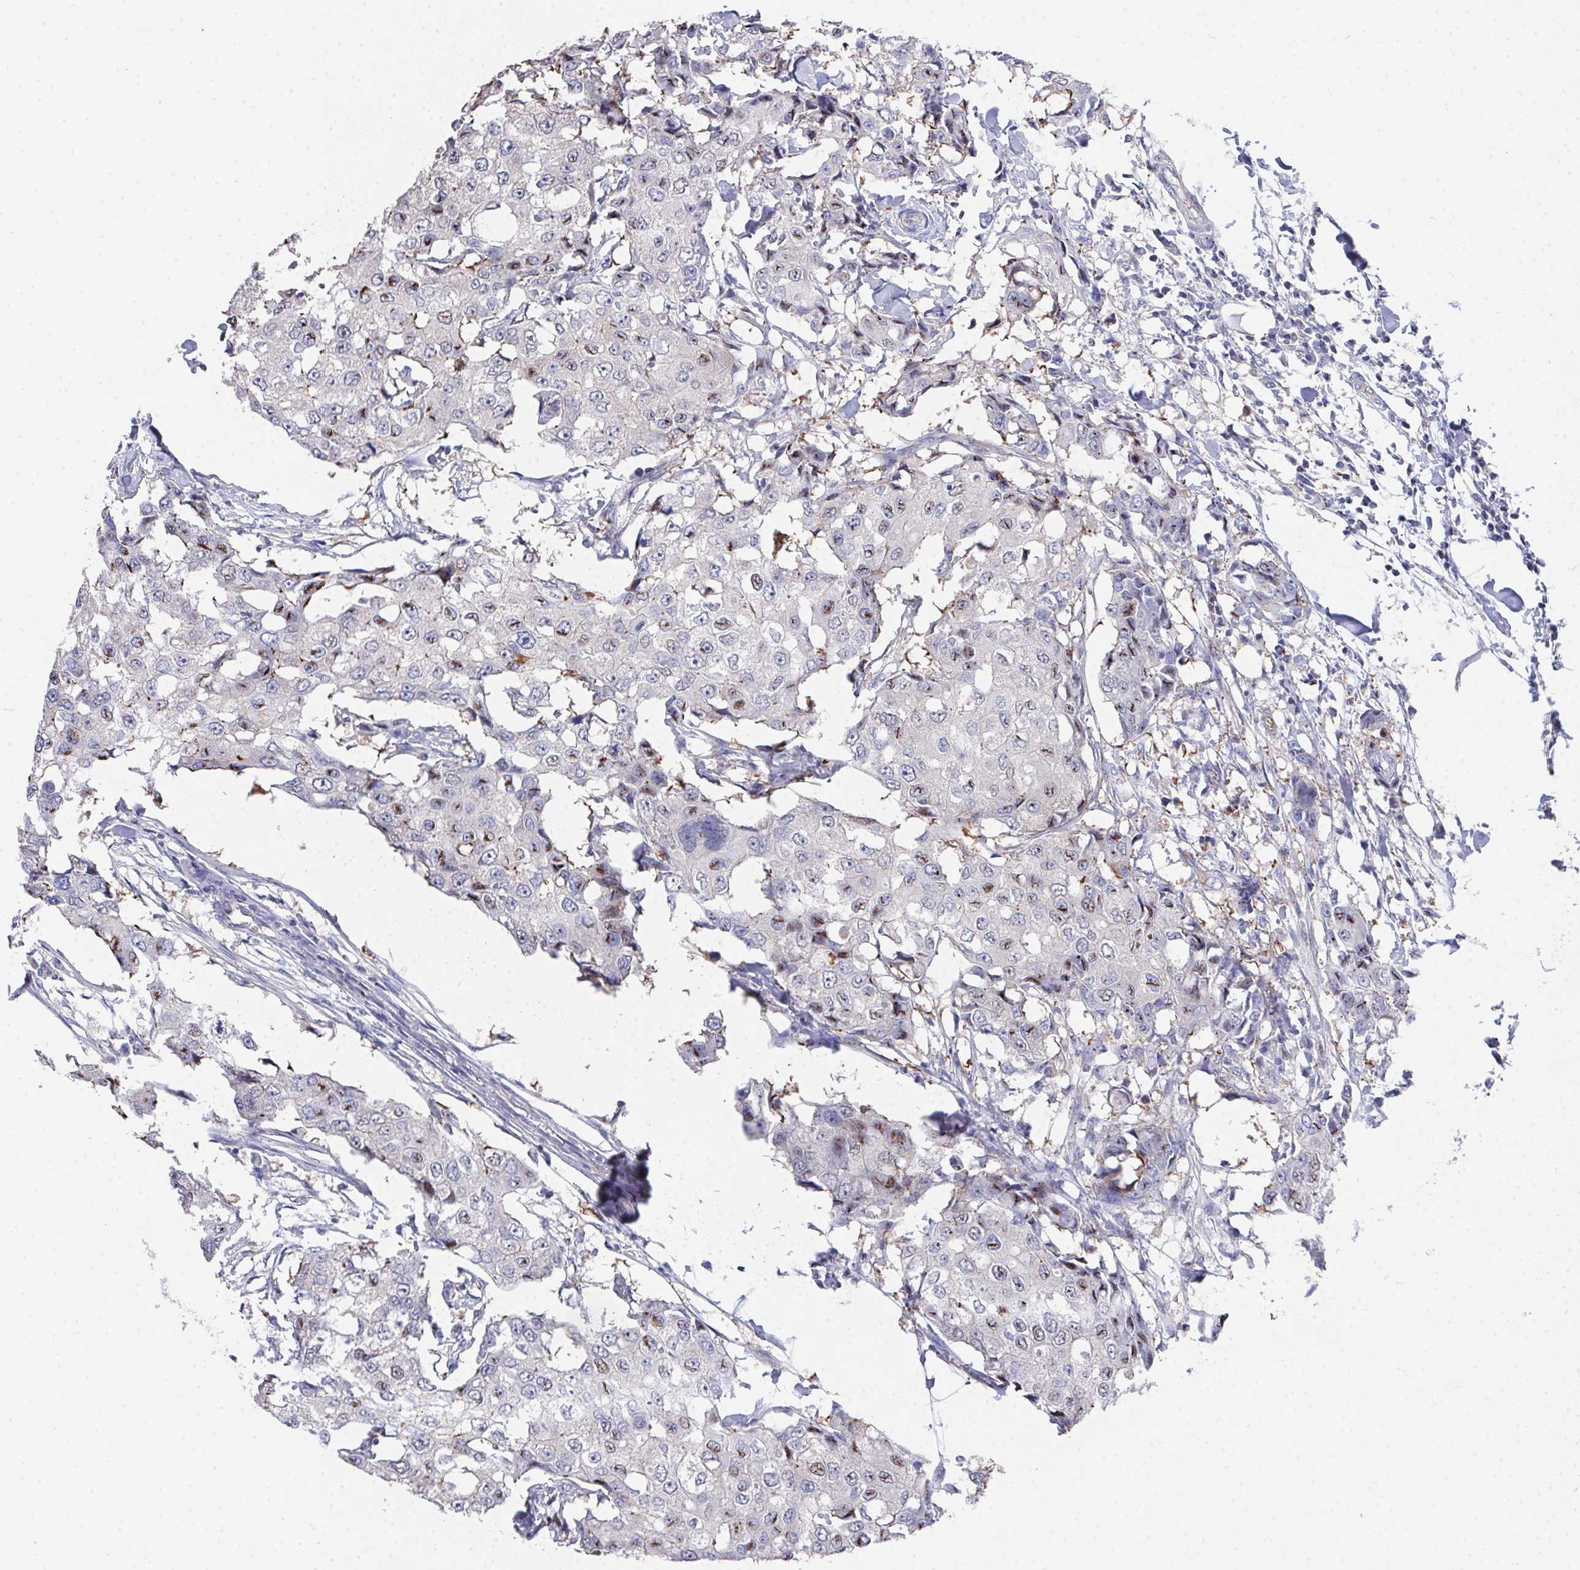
{"staining": {"intensity": "moderate", "quantity": "<25%", "location": "cytoplasmic/membranous"}, "tissue": "breast cancer", "cell_type": "Tumor cells", "image_type": "cancer", "snomed": [{"axis": "morphology", "description": "Duct carcinoma"}, {"axis": "topography", "description": "Breast"}], "caption": "The histopathology image exhibits immunohistochemical staining of breast infiltrating ductal carcinoma. There is moderate cytoplasmic/membranous staining is identified in approximately <25% of tumor cells.", "gene": "PRG3", "patient": {"sex": "female", "age": 27}}